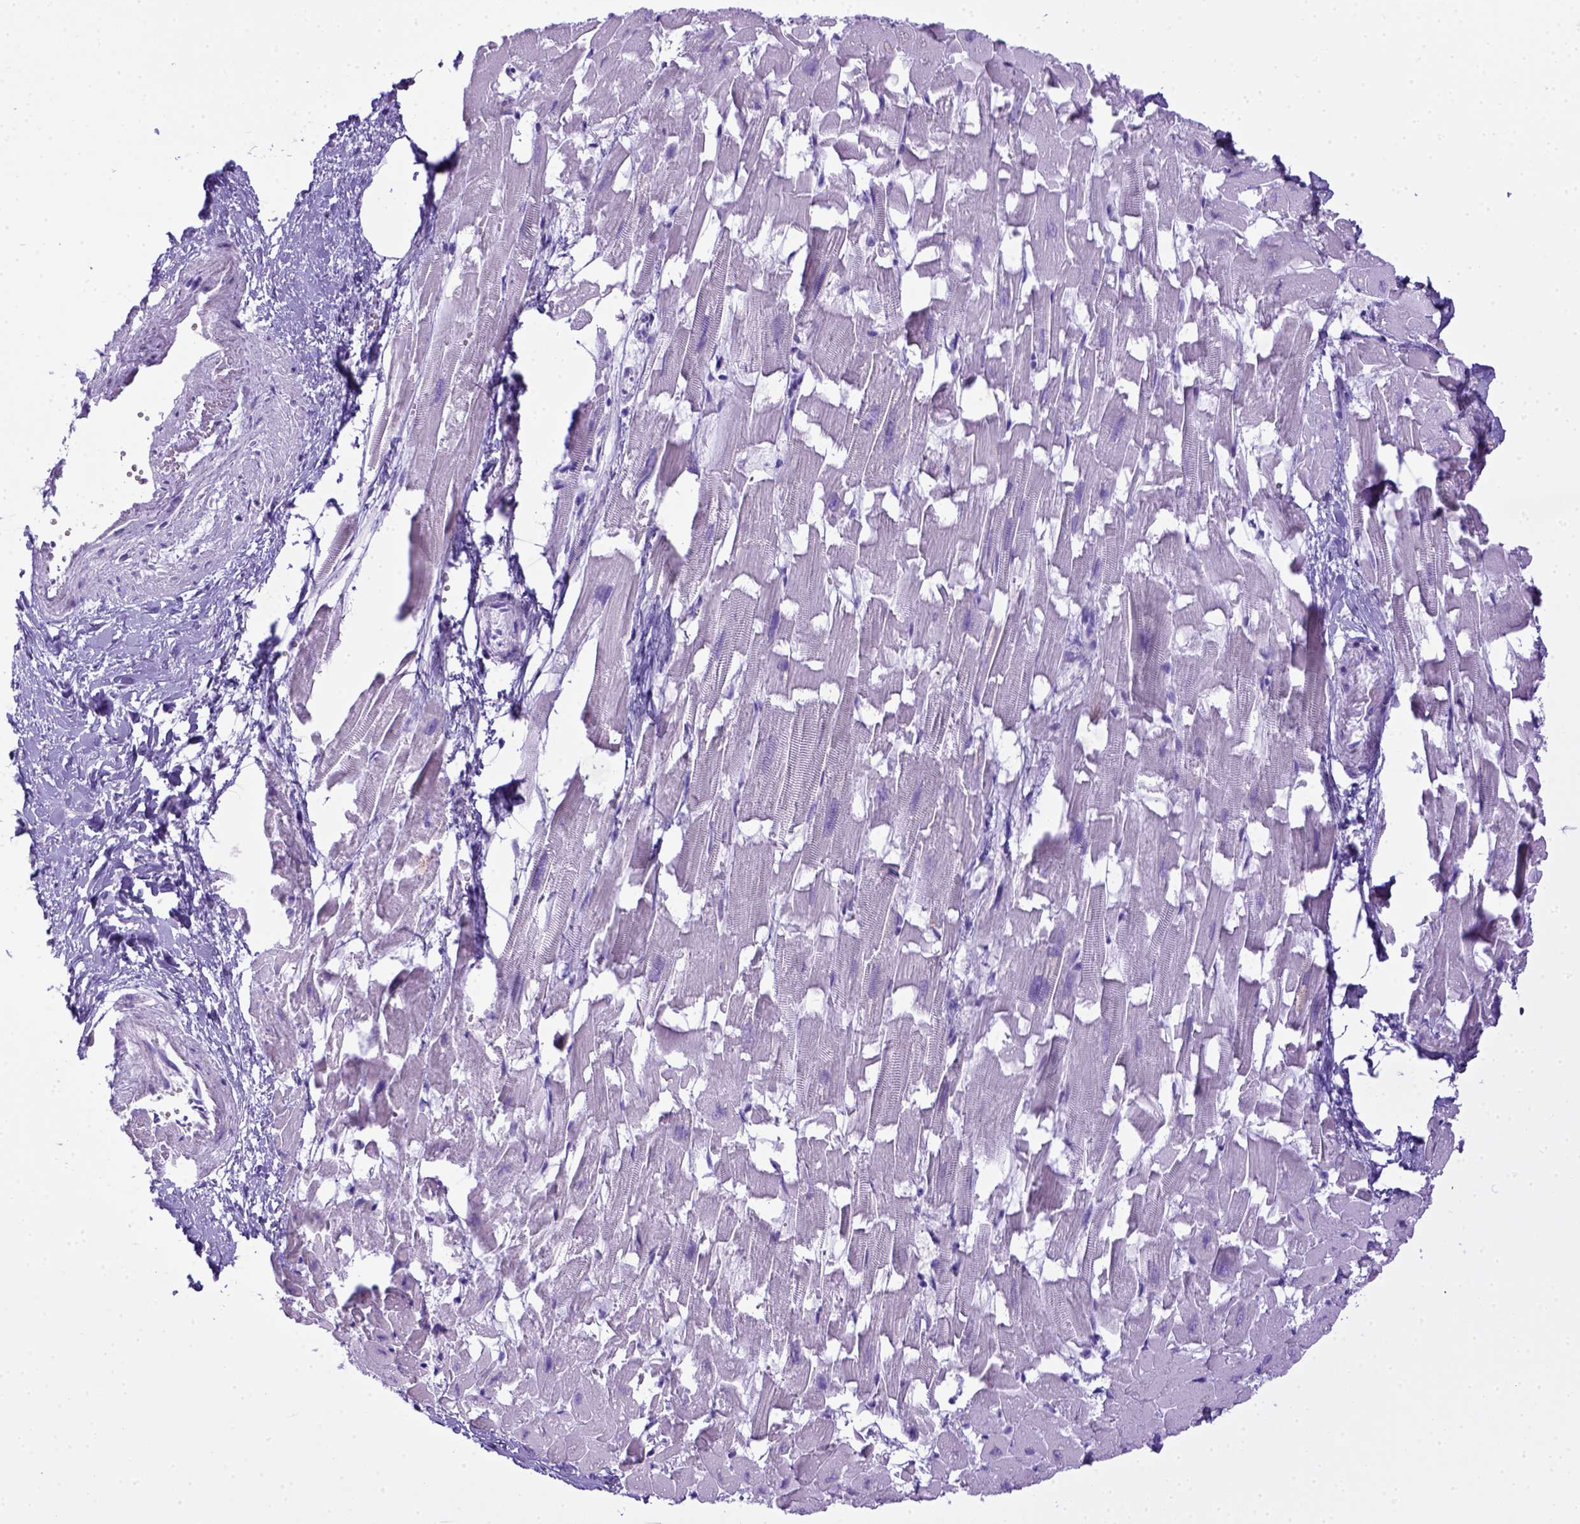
{"staining": {"intensity": "negative", "quantity": "none", "location": "none"}, "tissue": "heart muscle", "cell_type": "Cardiomyocytes", "image_type": "normal", "snomed": [{"axis": "morphology", "description": "Normal tissue, NOS"}, {"axis": "topography", "description": "Heart"}], "caption": "The IHC histopathology image has no significant expression in cardiomyocytes of heart muscle. Brightfield microscopy of immunohistochemistry (IHC) stained with DAB (brown) and hematoxylin (blue), captured at high magnification.", "gene": "ITIH4", "patient": {"sex": "female", "age": 64}}